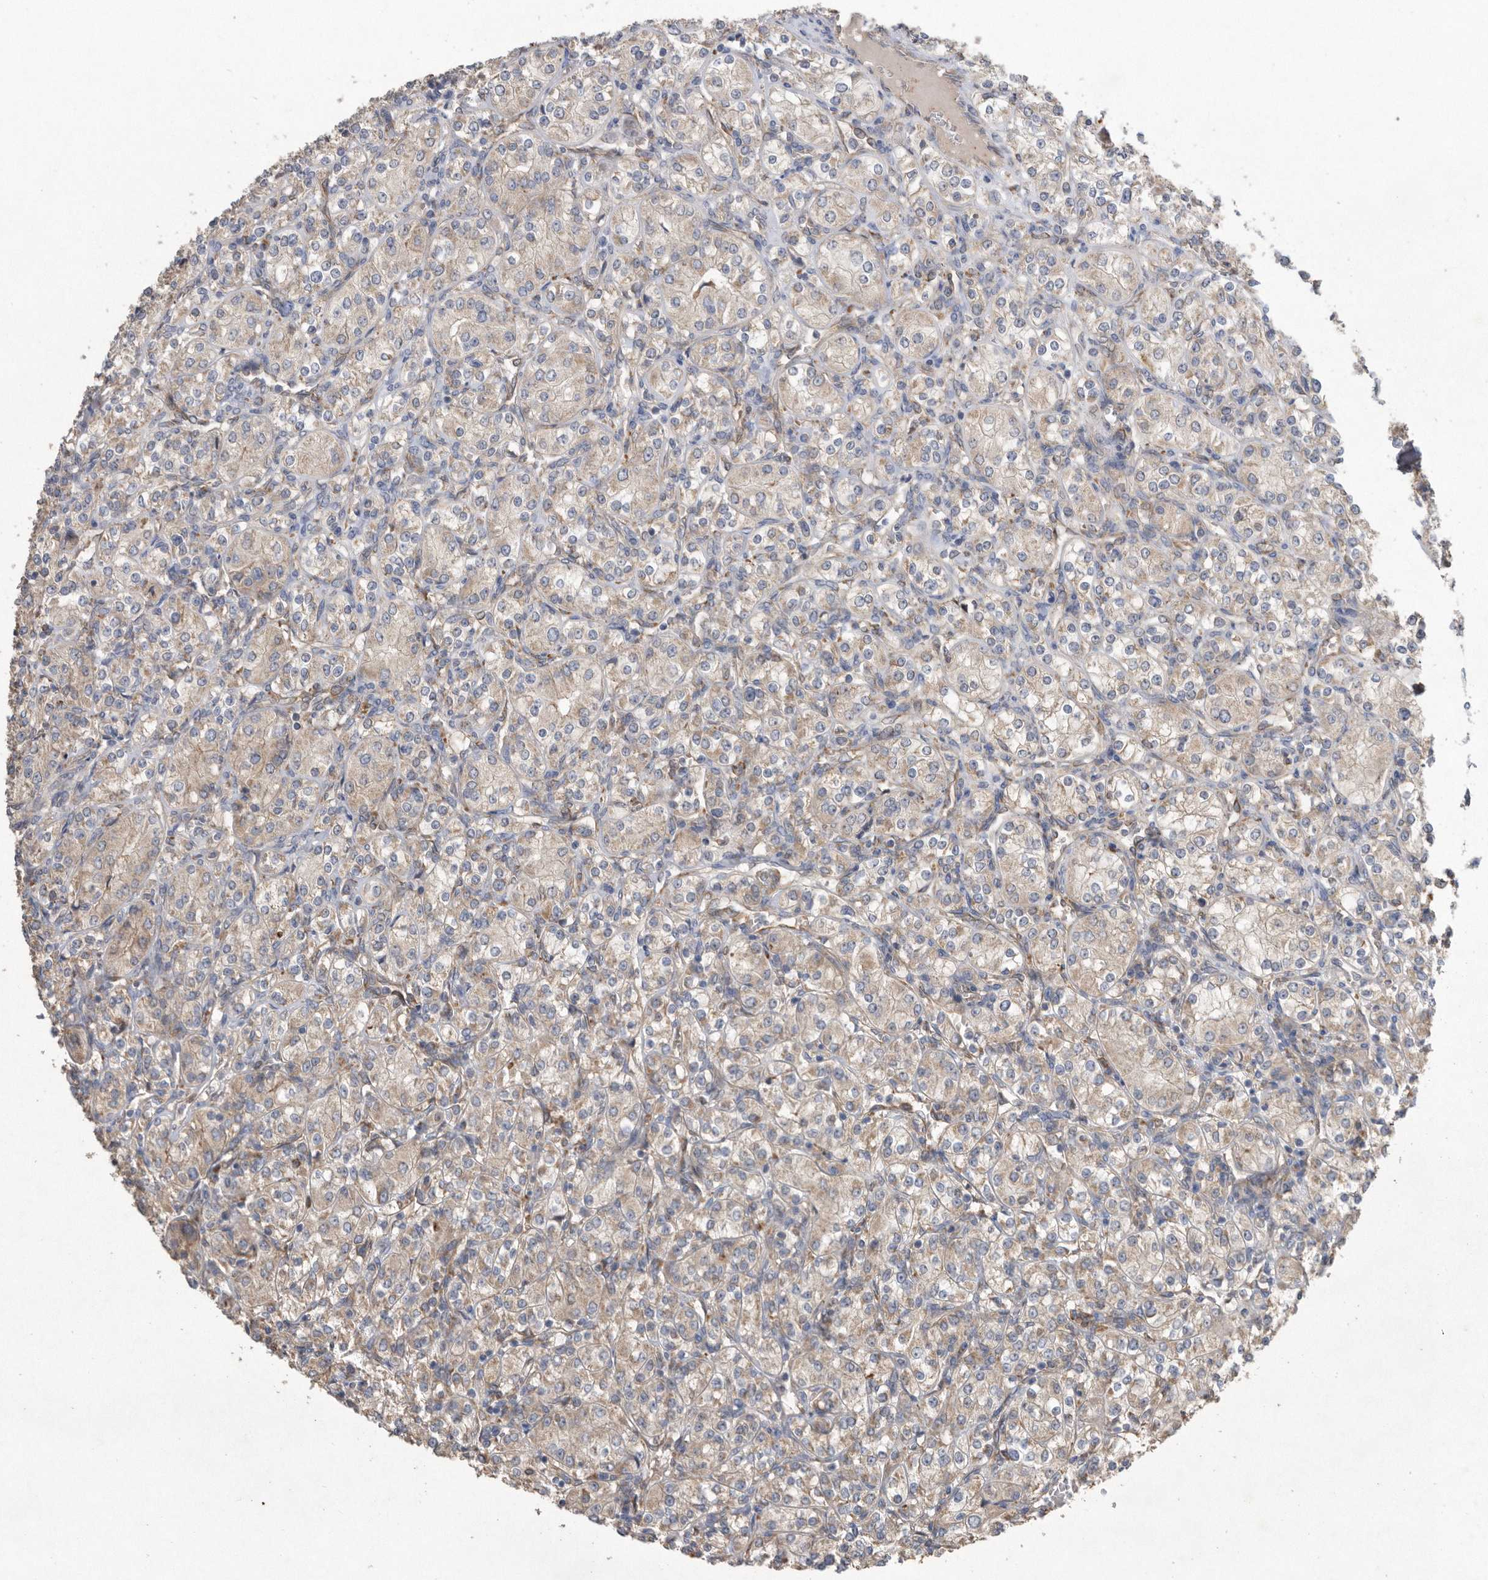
{"staining": {"intensity": "weak", "quantity": "<25%", "location": "cytoplasmic/membranous"}, "tissue": "renal cancer", "cell_type": "Tumor cells", "image_type": "cancer", "snomed": [{"axis": "morphology", "description": "Adenocarcinoma, NOS"}, {"axis": "topography", "description": "Kidney"}], "caption": "Tumor cells show no significant protein expression in adenocarcinoma (renal). (Stains: DAB IHC with hematoxylin counter stain, Microscopy: brightfield microscopy at high magnification).", "gene": "PON2", "patient": {"sex": "male", "age": 77}}